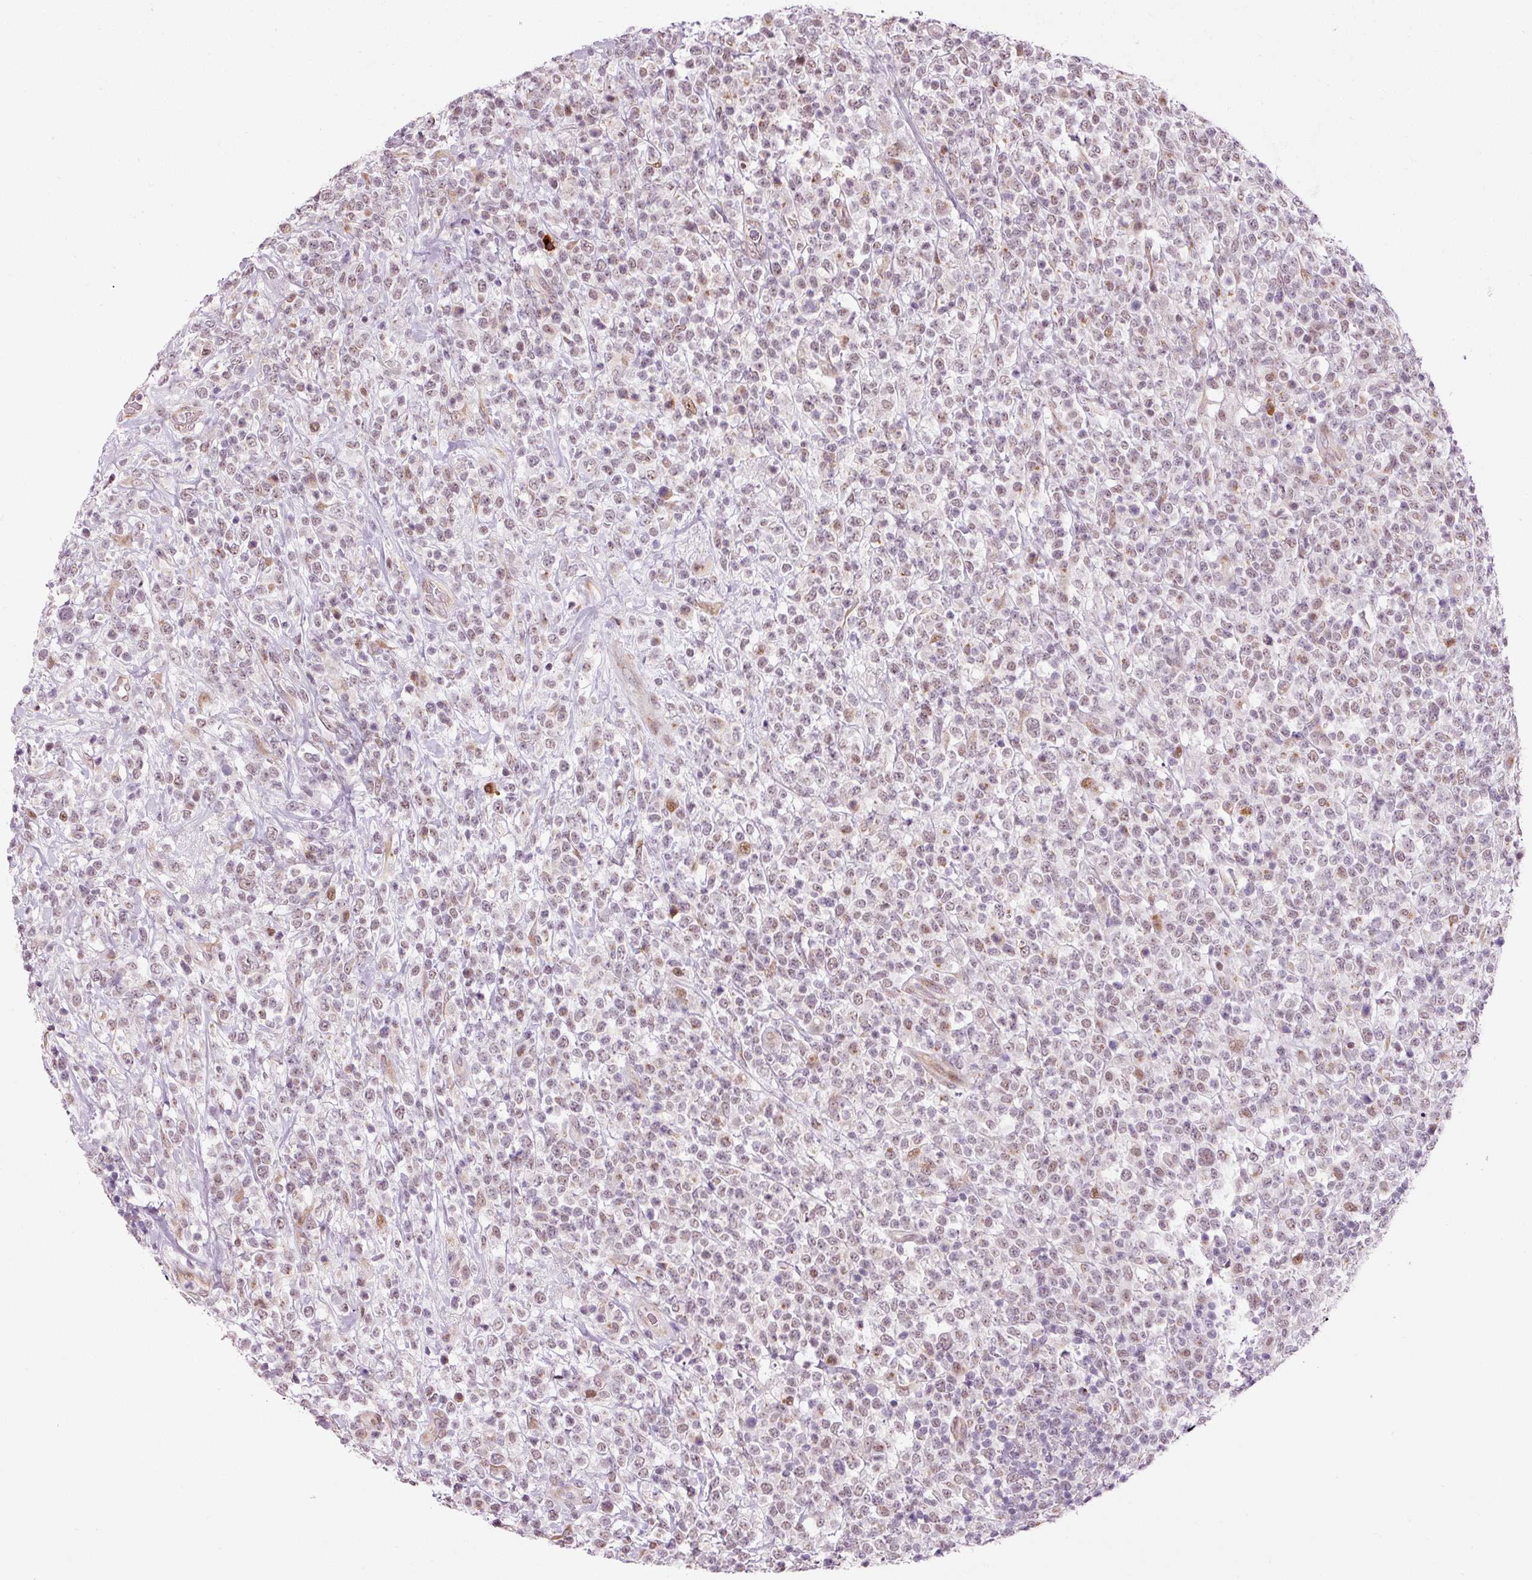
{"staining": {"intensity": "moderate", "quantity": "<25%", "location": "nuclear"}, "tissue": "lymphoma", "cell_type": "Tumor cells", "image_type": "cancer", "snomed": [{"axis": "morphology", "description": "Malignant lymphoma, non-Hodgkin's type, High grade"}, {"axis": "topography", "description": "Colon"}], "caption": "A micrograph of lymphoma stained for a protein exhibits moderate nuclear brown staining in tumor cells. (DAB (3,3'-diaminobenzidine) IHC with brightfield microscopy, high magnification).", "gene": "ANKRD20A1", "patient": {"sex": "female", "age": 53}}